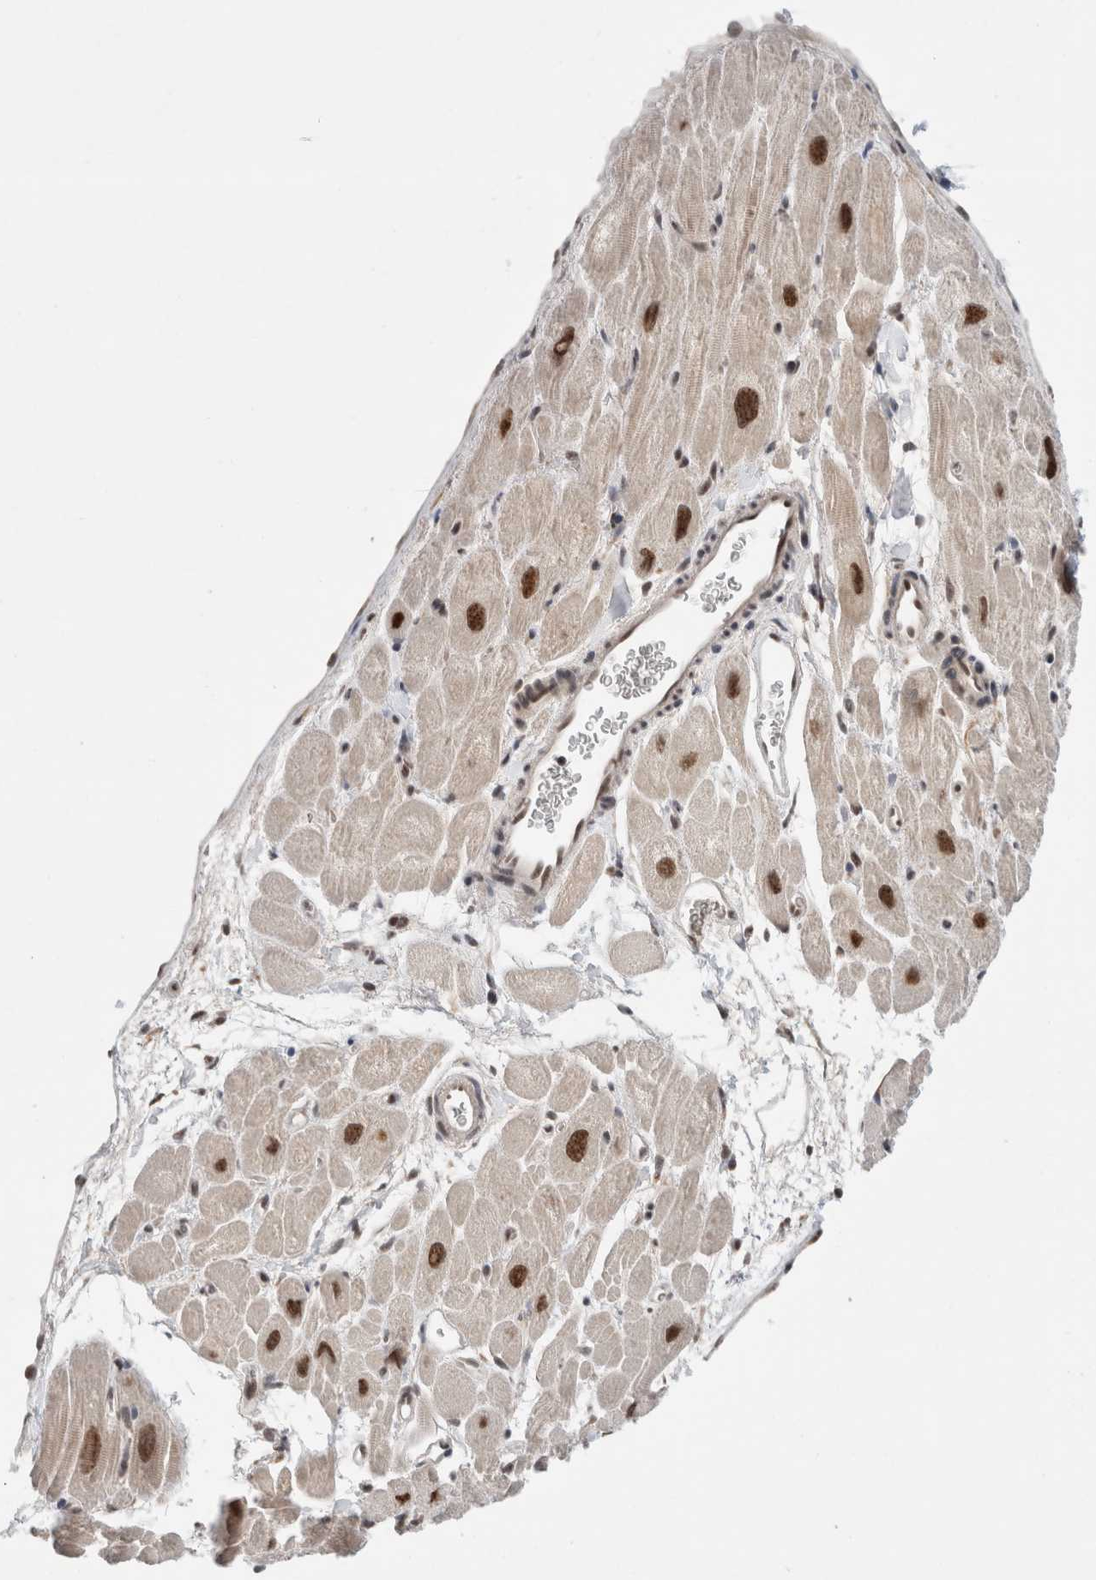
{"staining": {"intensity": "strong", "quantity": "25%-75%", "location": "nuclear"}, "tissue": "heart muscle", "cell_type": "Cardiomyocytes", "image_type": "normal", "snomed": [{"axis": "morphology", "description": "Normal tissue, NOS"}, {"axis": "topography", "description": "Heart"}], "caption": "A brown stain shows strong nuclear staining of a protein in cardiomyocytes of benign heart muscle.", "gene": "NCAPG2", "patient": {"sex": "male", "age": 49}}